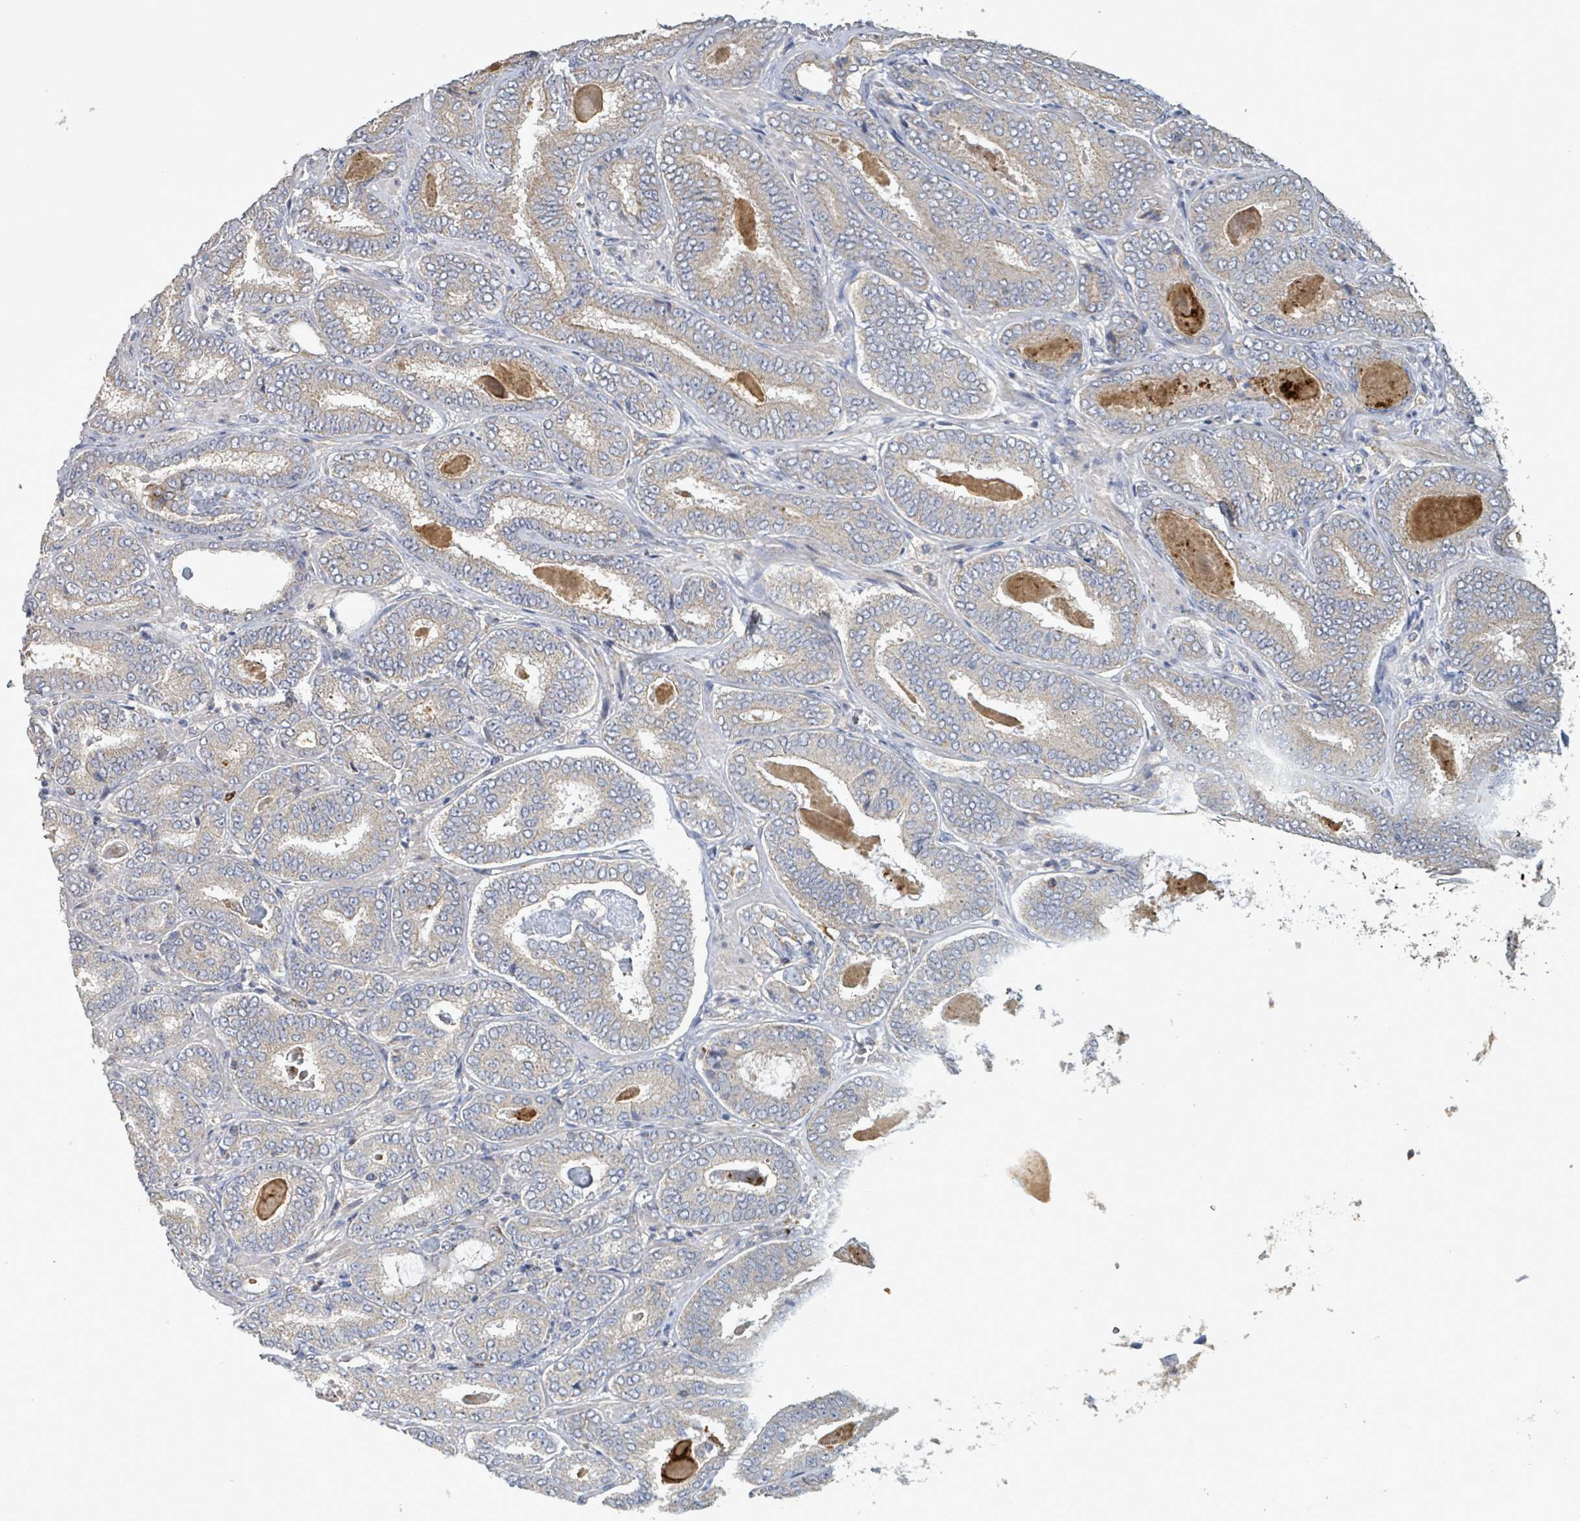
{"staining": {"intensity": "negative", "quantity": "none", "location": "none"}, "tissue": "prostate cancer", "cell_type": "Tumor cells", "image_type": "cancer", "snomed": [{"axis": "morphology", "description": "Adenocarcinoma, High grade"}, {"axis": "topography", "description": "Prostate"}], "caption": "Immunohistochemistry (IHC) histopathology image of neoplastic tissue: prostate cancer (adenocarcinoma (high-grade)) stained with DAB (3,3'-diaminobenzidine) exhibits no significant protein positivity in tumor cells.", "gene": "PLAAT1", "patient": {"sex": "male", "age": 72}}